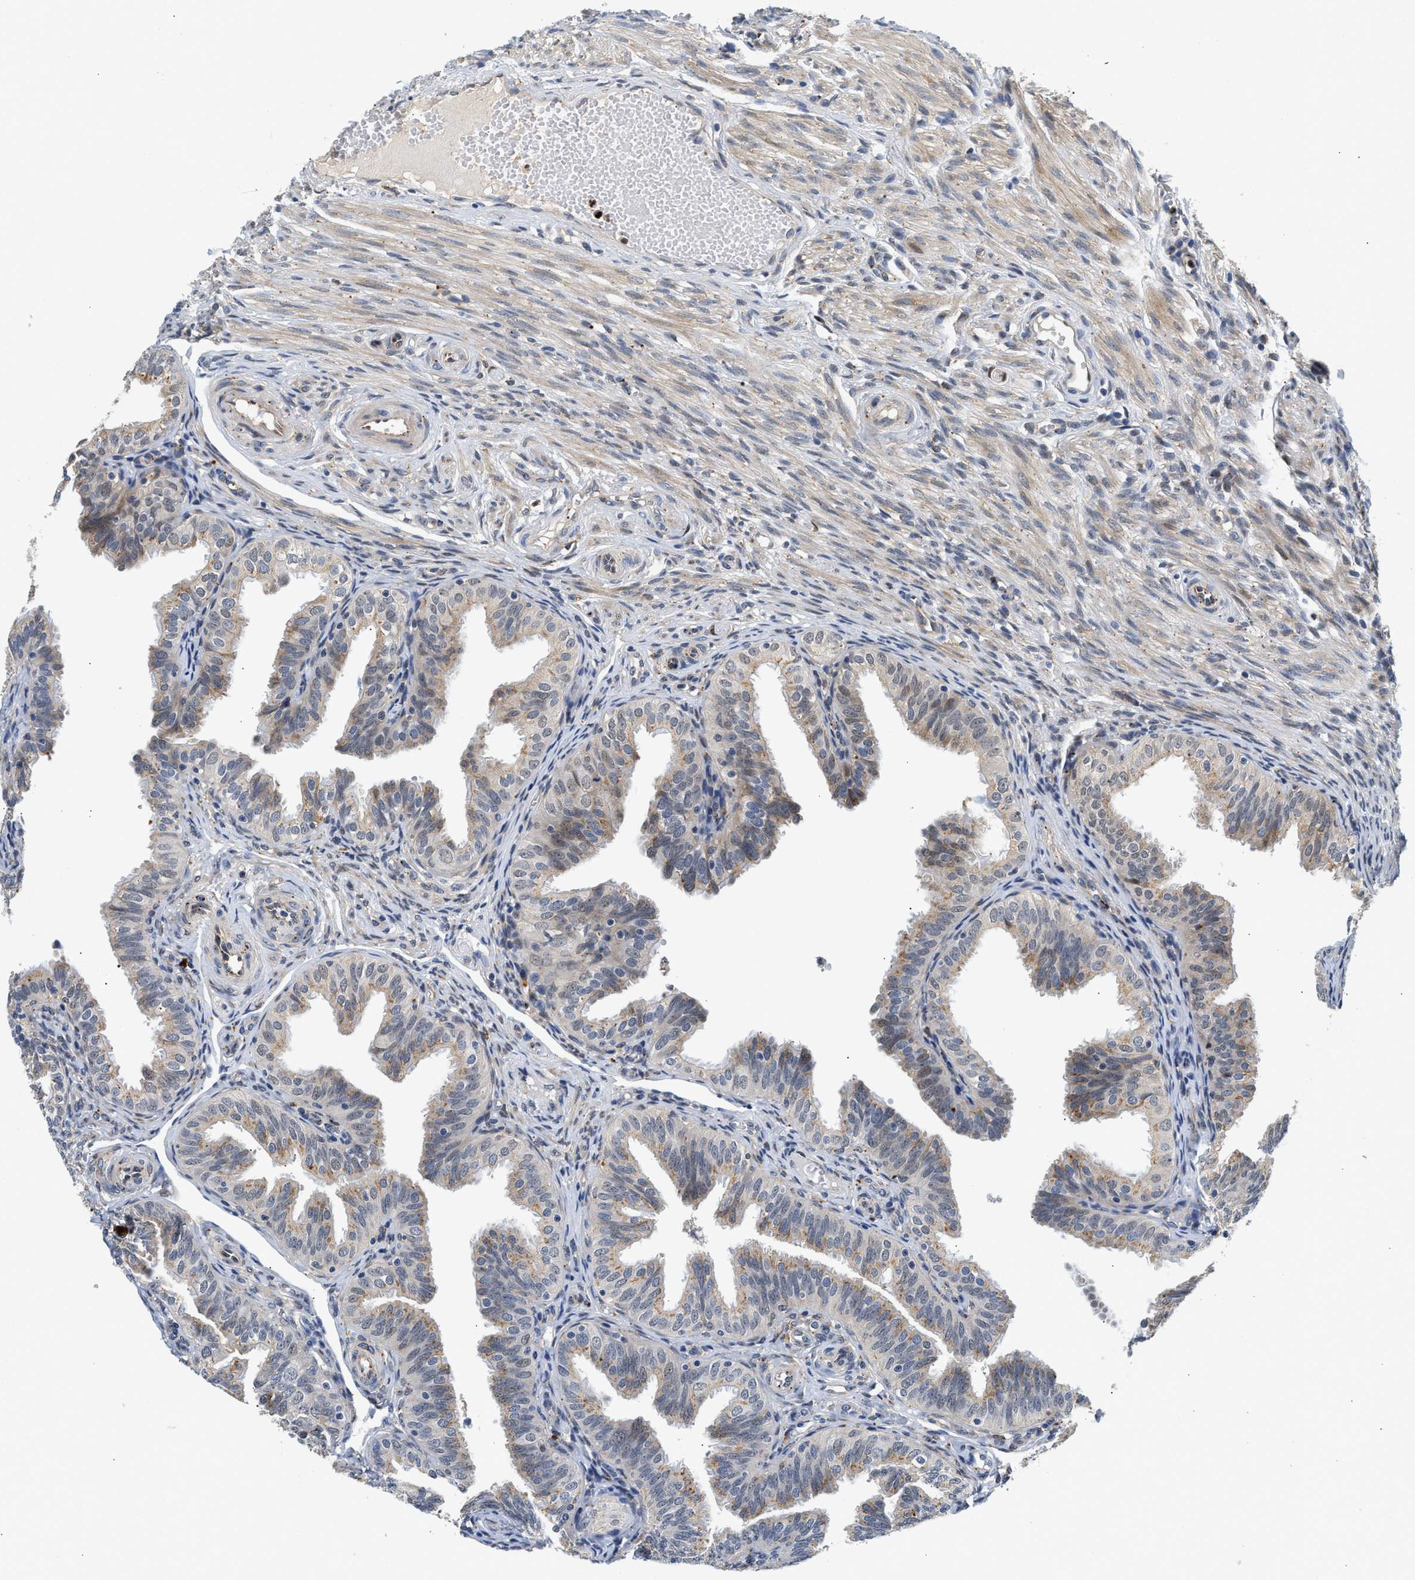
{"staining": {"intensity": "weak", "quantity": "25%-75%", "location": "cytoplasmic/membranous"}, "tissue": "fallopian tube", "cell_type": "Glandular cells", "image_type": "normal", "snomed": [{"axis": "morphology", "description": "Normal tissue, NOS"}, {"axis": "topography", "description": "Fallopian tube"}], "caption": "A photomicrograph of fallopian tube stained for a protein displays weak cytoplasmic/membranous brown staining in glandular cells. The protein is shown in brown color, while the nuclei are stained blue.", "gene": "PPM1L", "patient": {"sex": "female", "age": 35}}